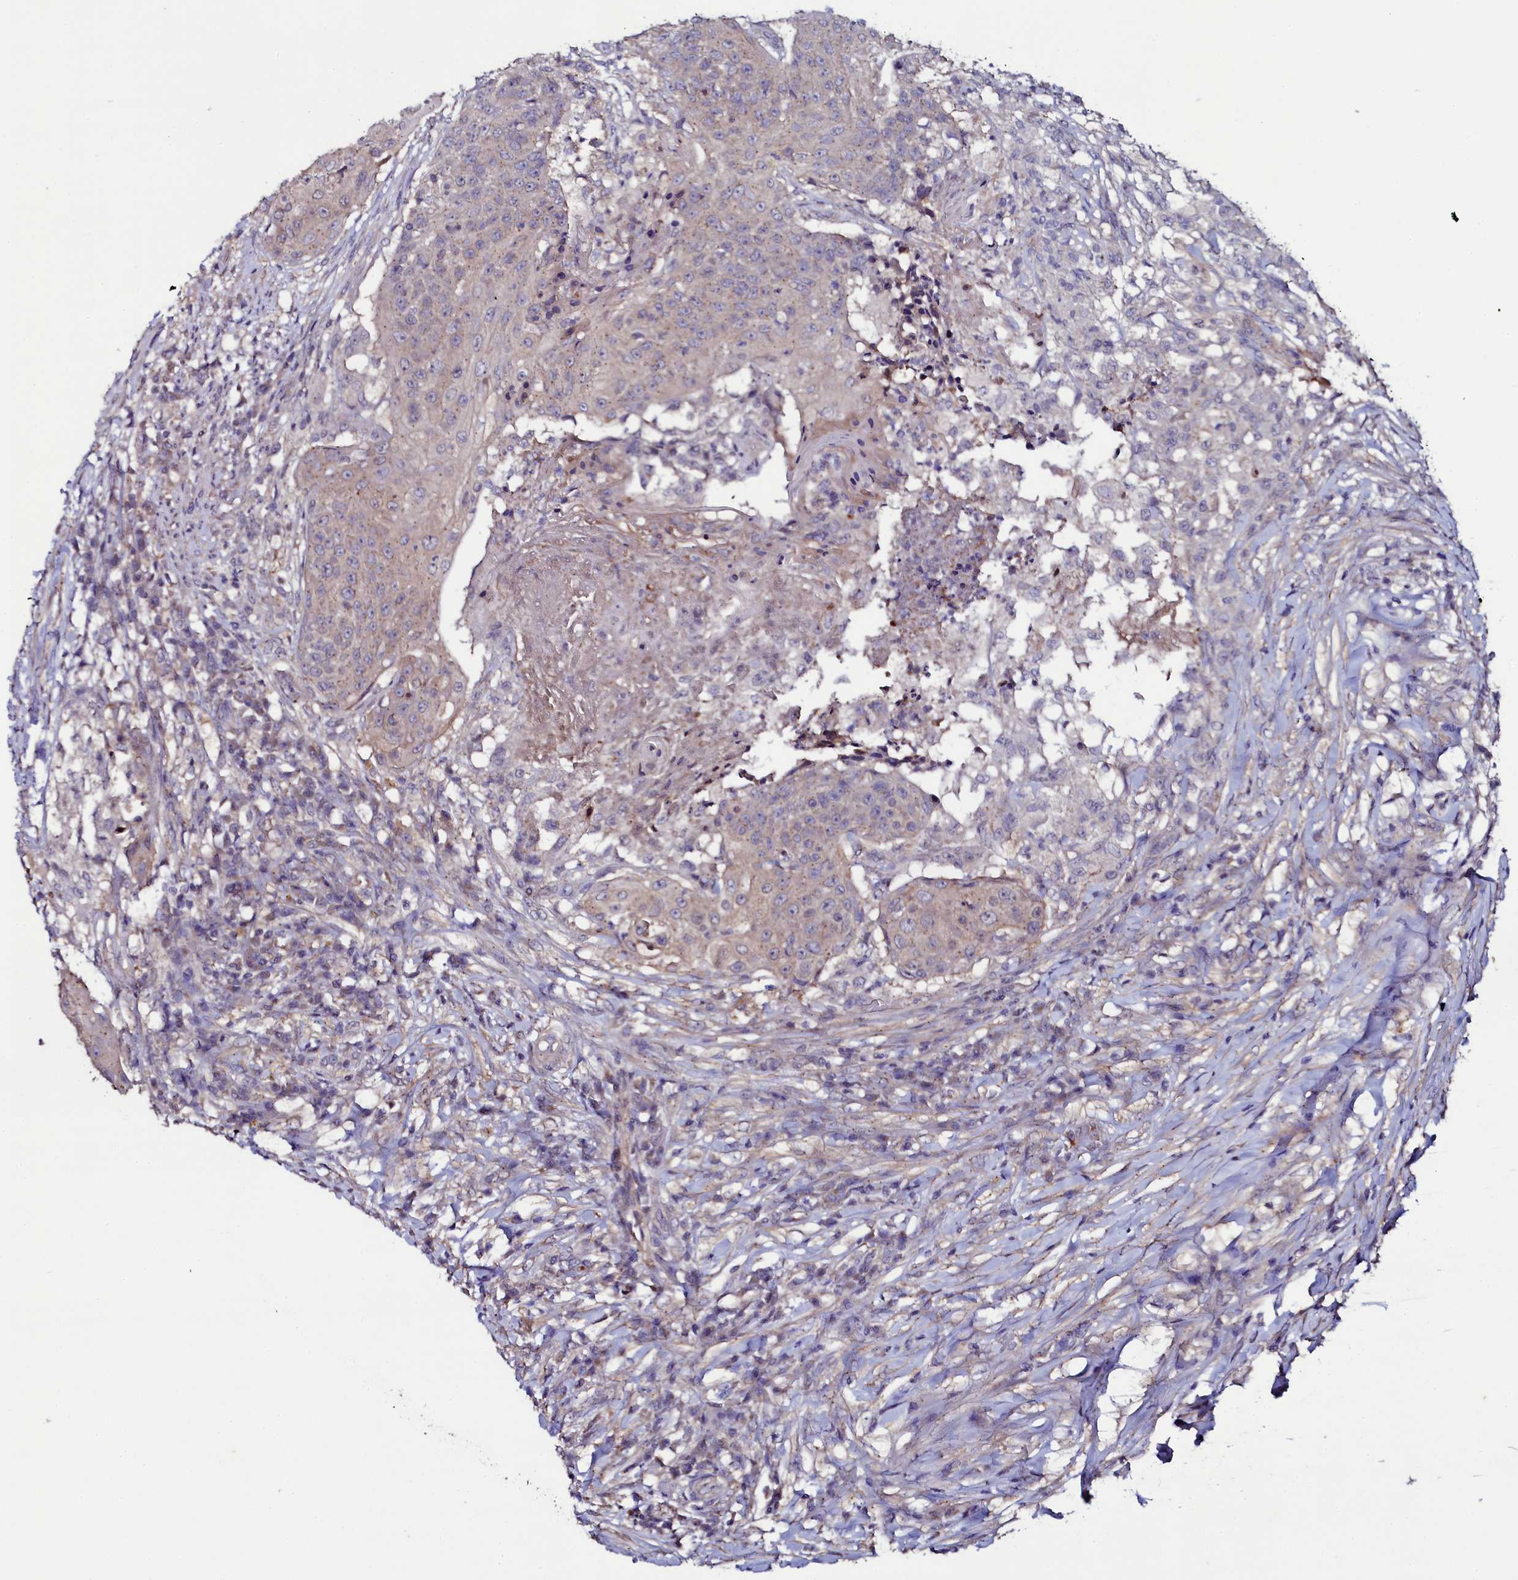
{"staining": {"intensity": "weak", "quantity": "<25%", "location": "cytoplasmic/membranous"}, "tissue": "urothelial cancer", "cell_type": "Tumor cells", "image_type": "cancer", "snomed": [{"axis": "morphology", "description": "Urothelial carcinoma, High grade"}, {"axis": "topography", "description": "Urinary bladder"}], "caption": "Immunohistochemistry micrograph of neoplastic tissue: human urothelial carcinoma (high-grade) stained with DAB (3,3'-diaminobenzidine) demonstrates no significant protein positivity in tumor cells. (DAB IHC with hematoxylin counter stain).", "gene": "USPL1", "patient": {"sex": "female", "age": 63}}